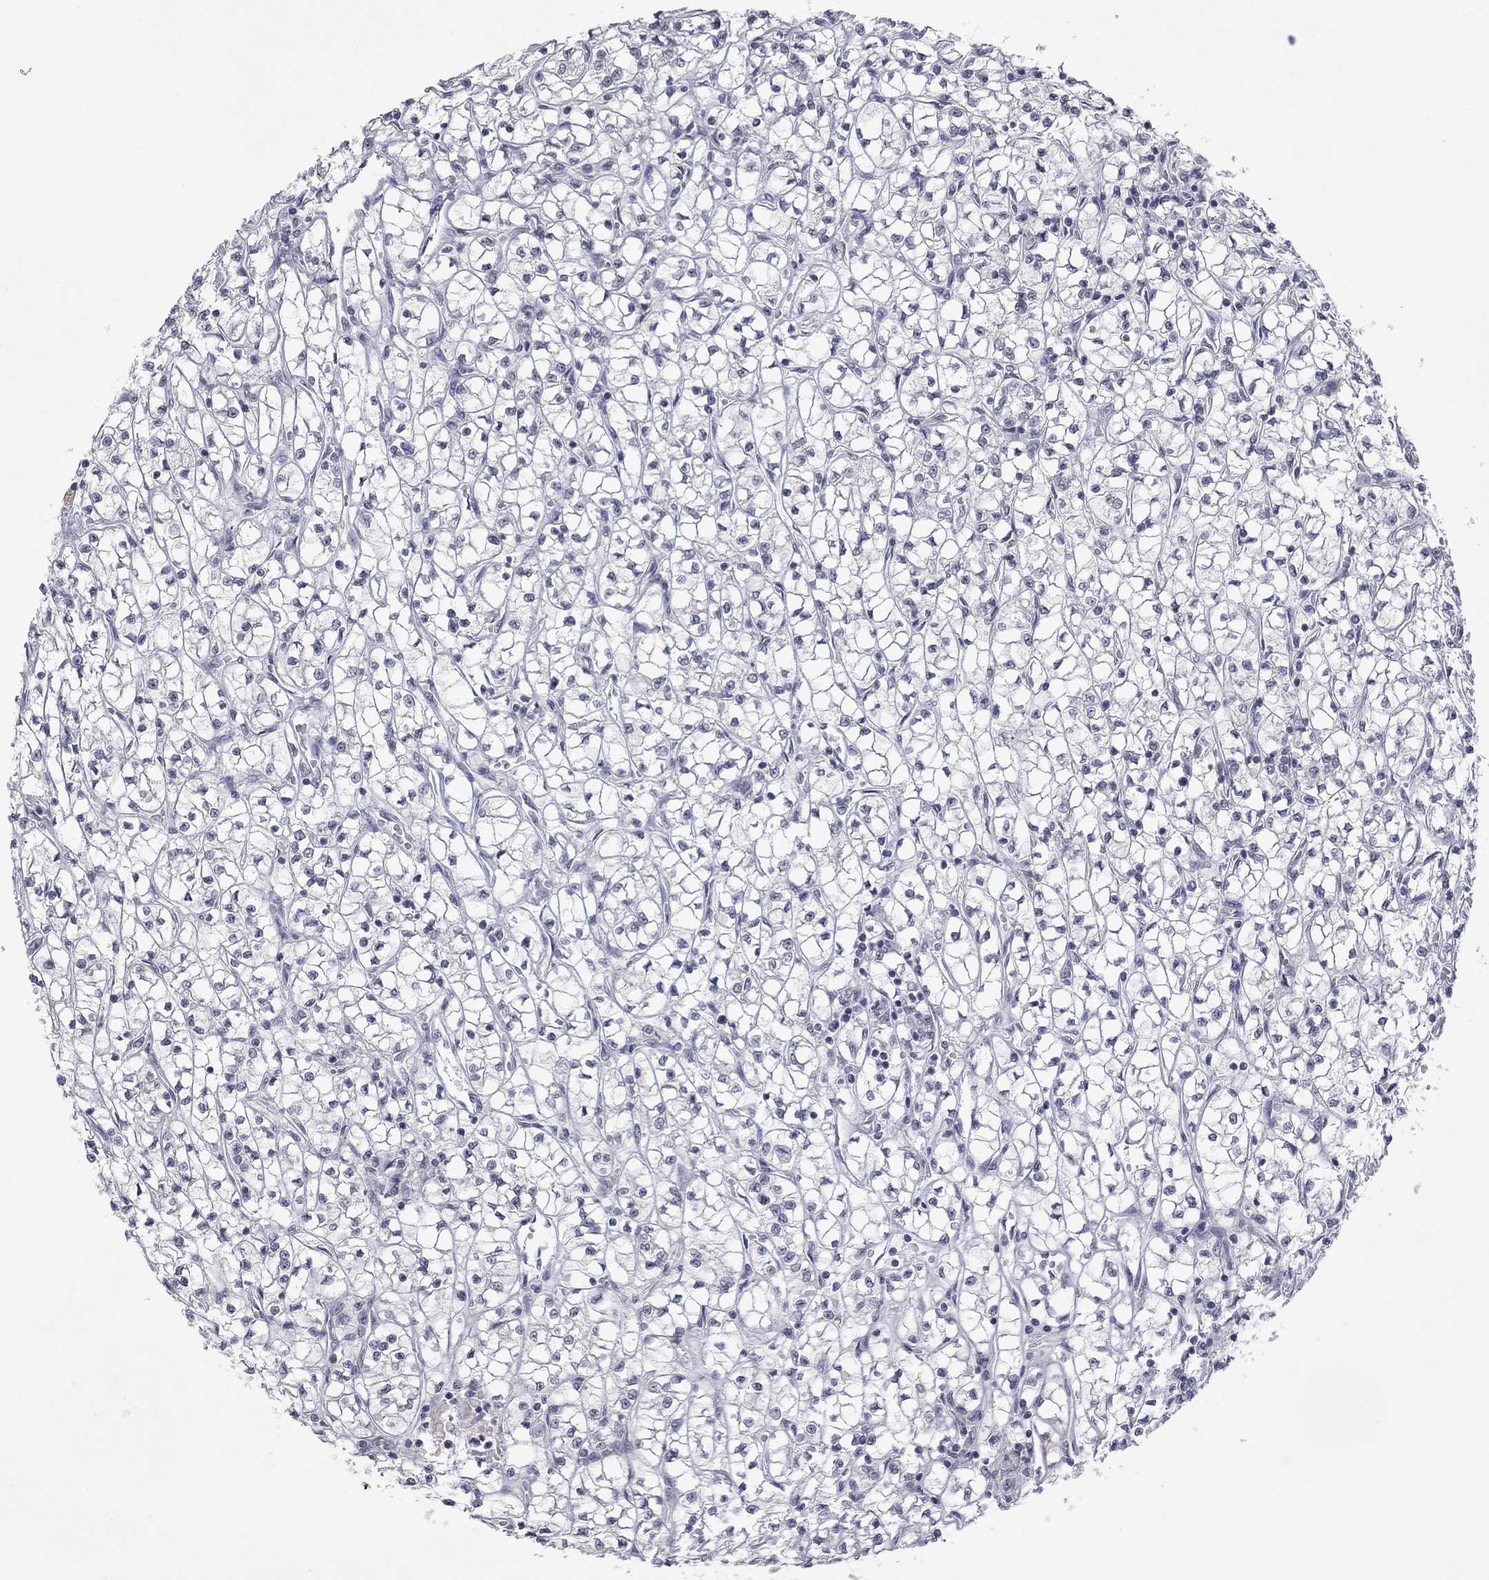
{"staining": {"intensity": "negative", "quantity": "none", "location": "none"}, "tissue": "renal cancer", "cell_type": "Tumor cells", "image_type": "cancer", "snomed": [{"axis": "morphology", "description": "Adenocarcinoma, NOS"}, {"axis": "topography", "description": "Kidney"}], "caption": "Immunohistochemistry (IHC) photomicrograph of human renal cancer stained for a protein (brown), which reveals no staining in tumor cells.", "gene": "TMEM143", "patient": {"sex": "female", "age": 64}}